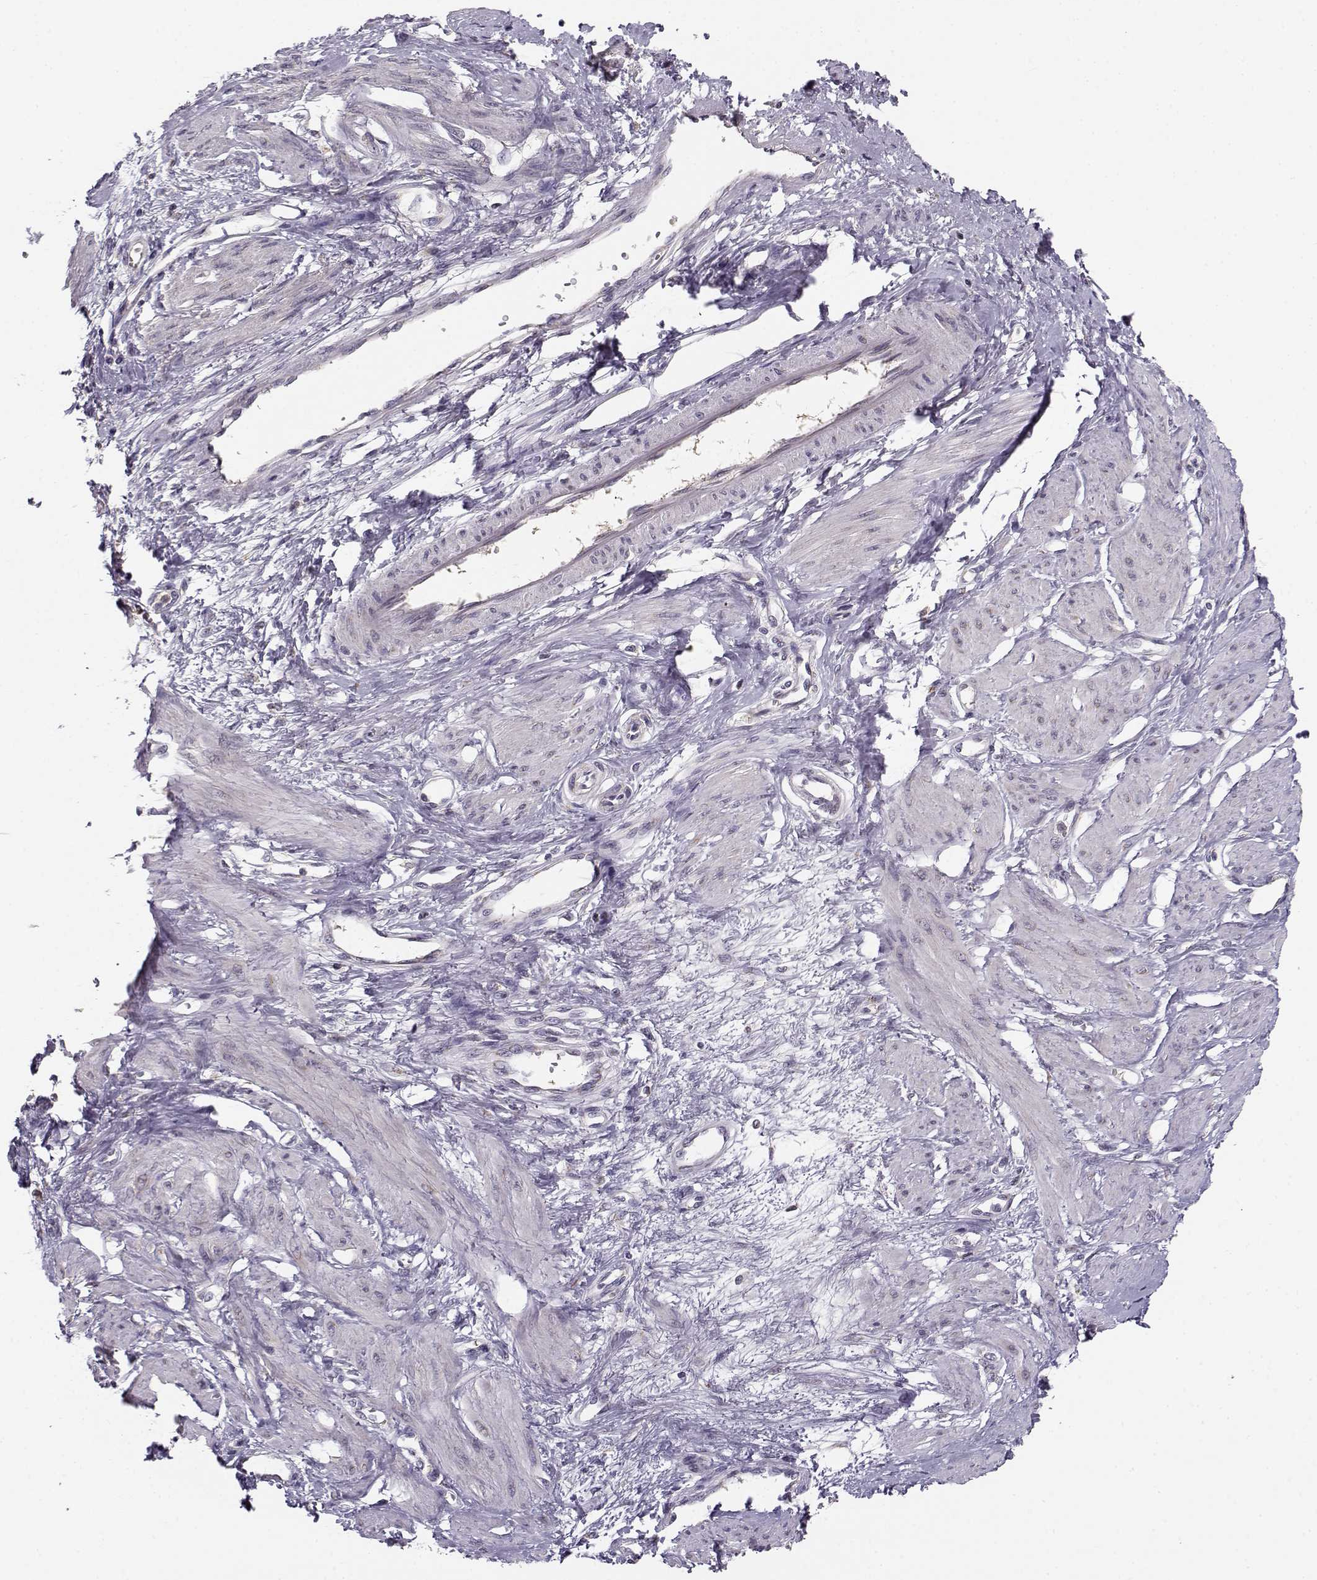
{"staining": {"intensity": "negative", "quantity": "none", "location": "none"}, "tissue": "smooth muscle", "cell_type": "Smooth muscle cells", "image_type": "normal", "snomed": [{"axis": "morphology", "description": "Normal tissue, NOS"}, {"axis": "topography", "description": "Smooth muscle"}, {"axis": "topography", "description": "Uterus"}], "caption": "The image demonstrates no significant staining in smooth muscle cells of smooth muscle.", "gene": "SLC4A5", "patient": {"sex": "female", "age": 39}}